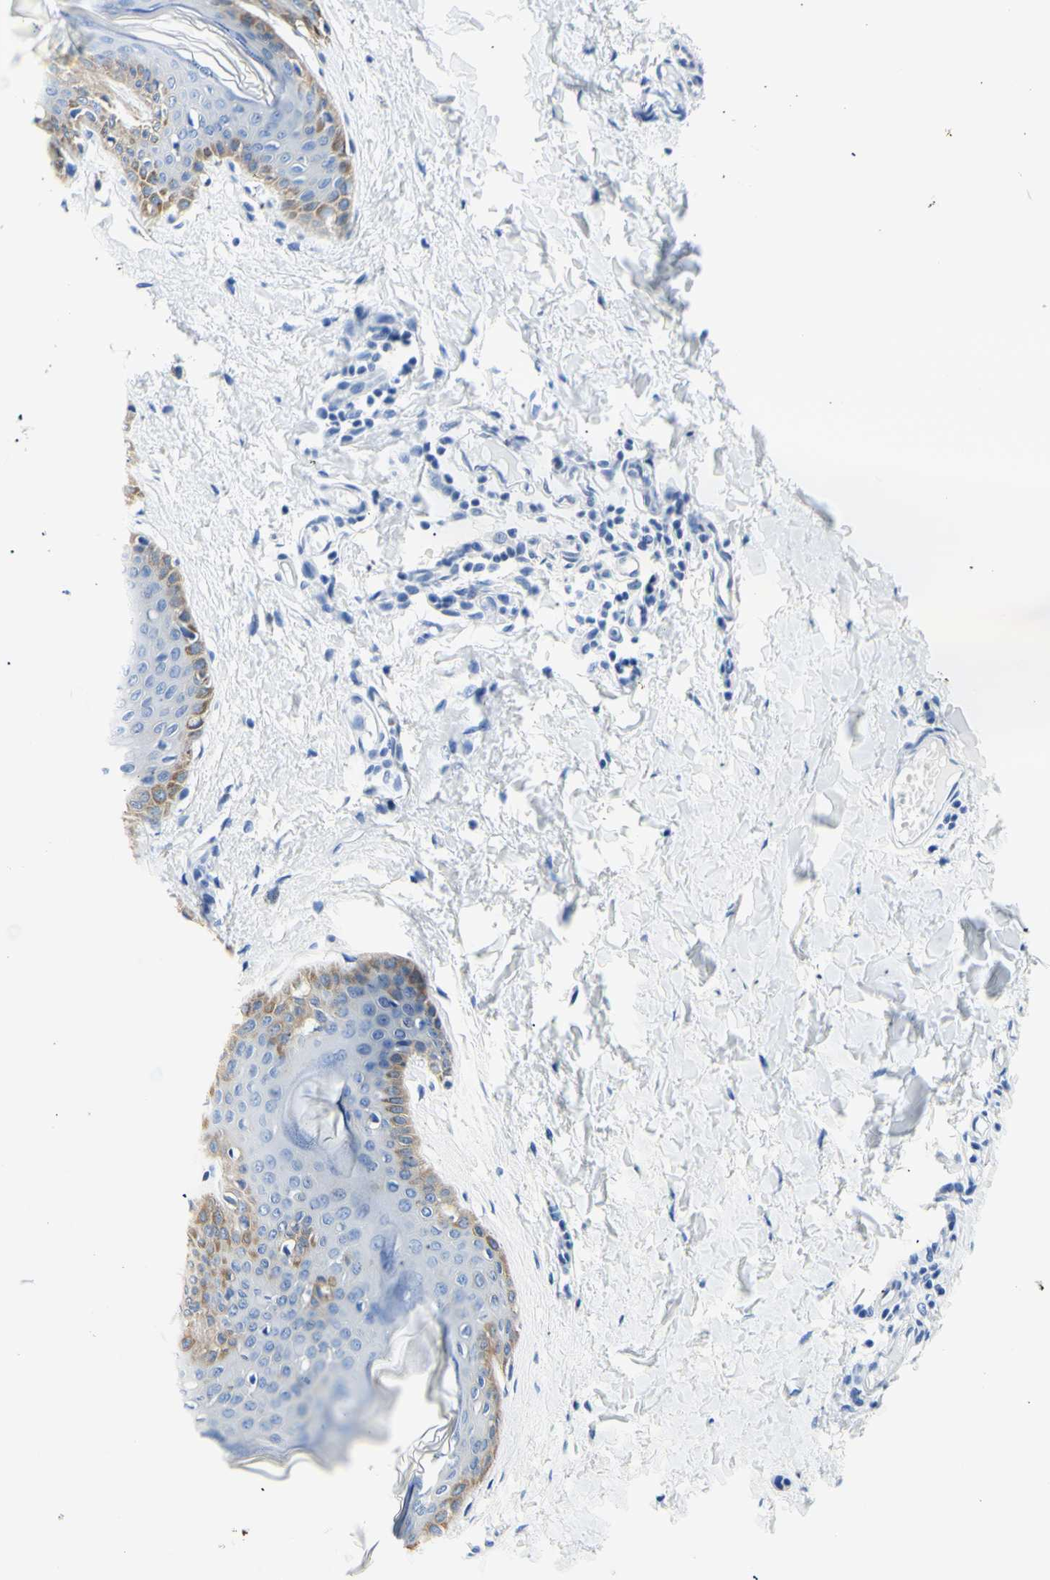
{"staining": {"intensity": "negative", "quantity": "none", "location": "none"}, "tissue": "skin", "cell_type": "Fibroblasts", "image_type": "normal", "snomed": [{"axis": "morphology", "description": "Normal tissue, NOS"}, {"axis": "topography", "description": "Skin"}], "caption": "Fibroblasts show no significant positivity in benign skin. (DAB (3,3'-diaminobenzidine) IHC, high magnification).", "gene": "HPCA", "patient": {"sex": "female", "age": 17}}